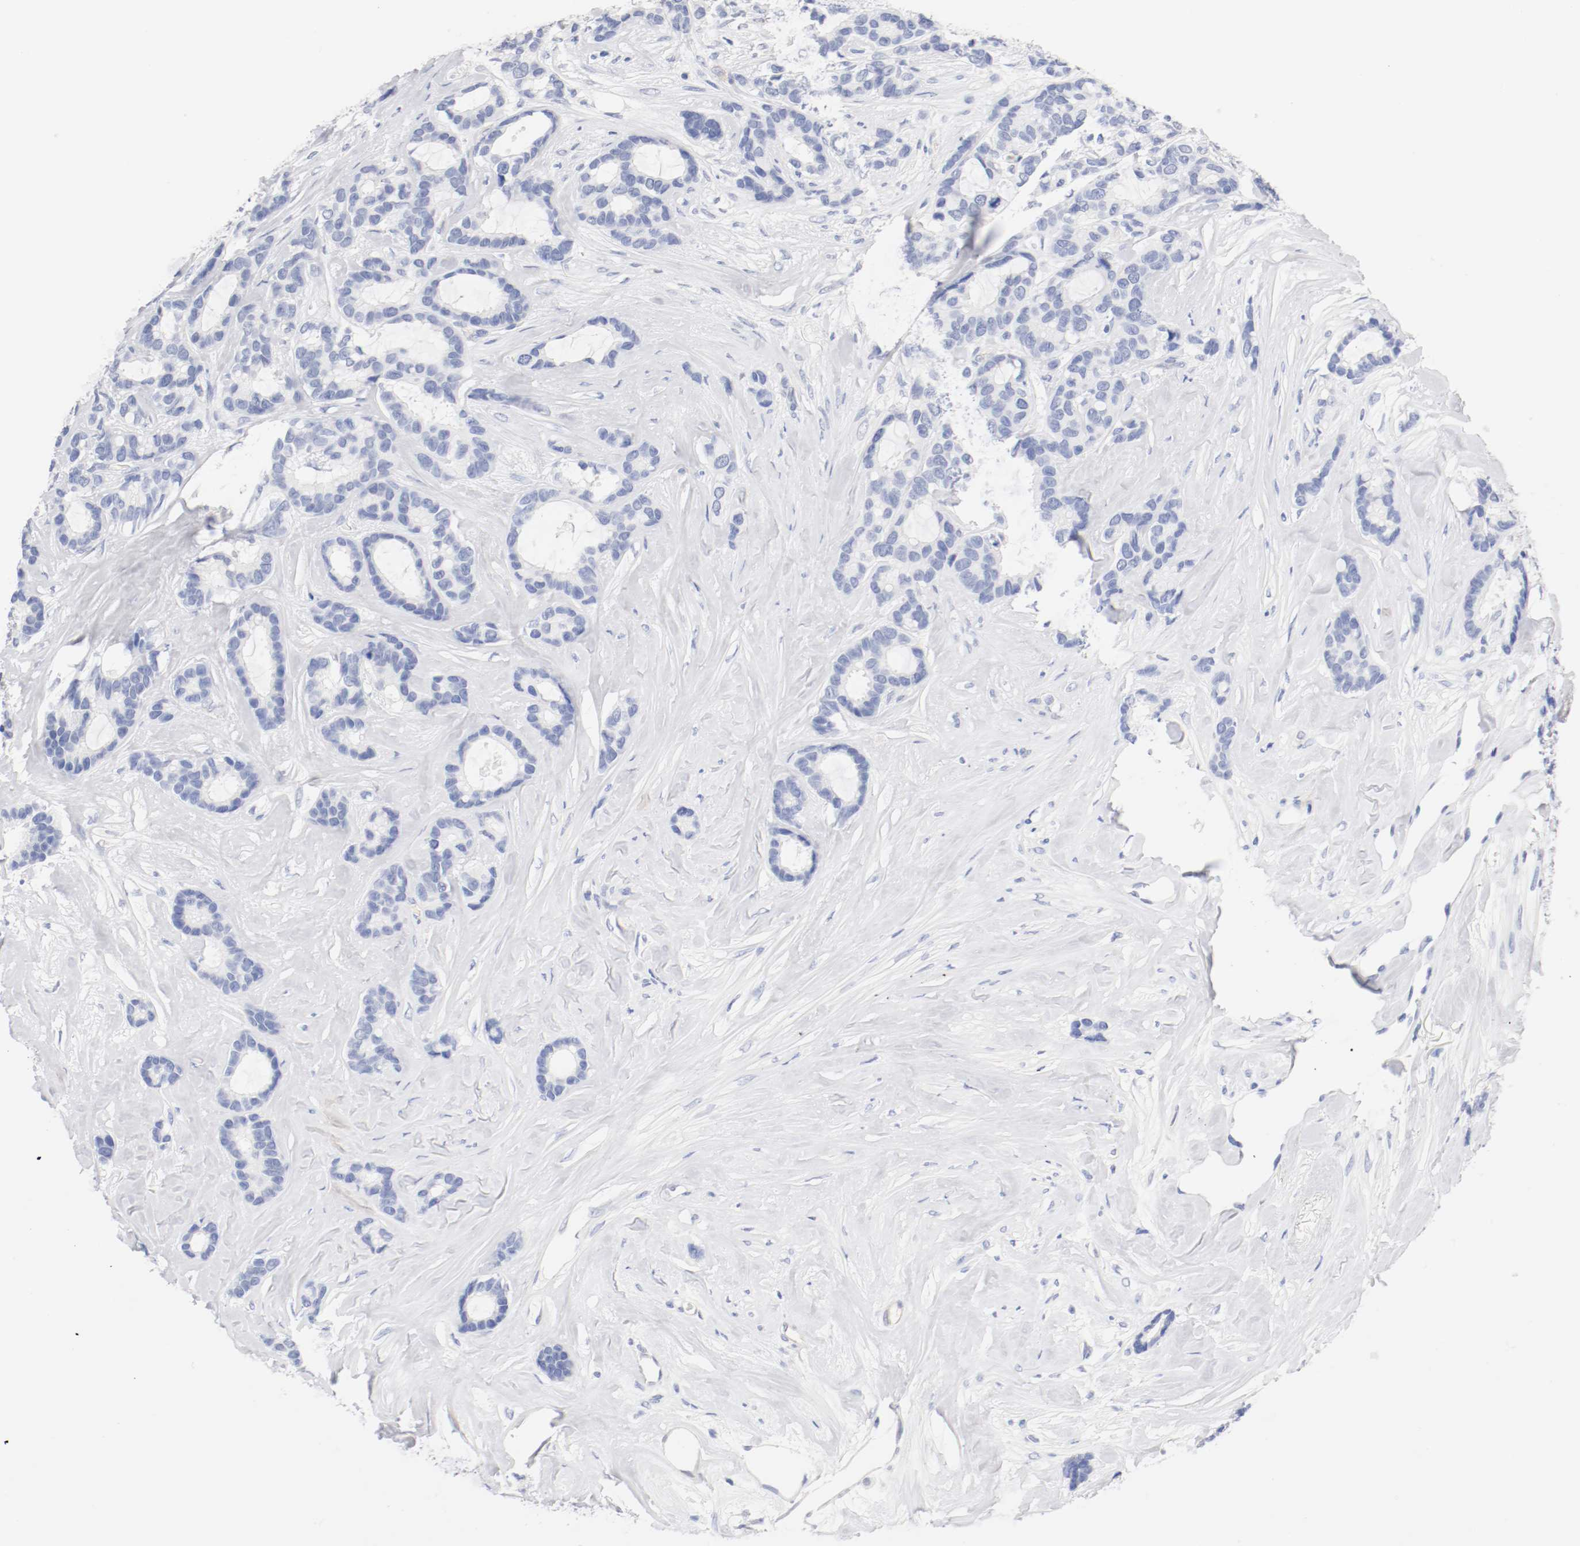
{"staining": {"intensity": "negative", "quantity": "none", "location": "none"}, "tissue": "breast cancer", "cell_type": "Tumor cells", "image_type": "cancer", "snomed": [{"axis": "morphology", "description": "Duct carcinoma"}, {"axis": "topography", "description": "Breast"}], "caption": "High magnification brightfield microscopy of breast cancer (infiltrating ductal carcinoma) stained with DAB (brown) and counterstained with hematoxylin (blue): tumor cells show no significant expression. Nuclei are stained in blue.", "gene": "HOMER1", "patient": {"sex": "female", "age": 87}}